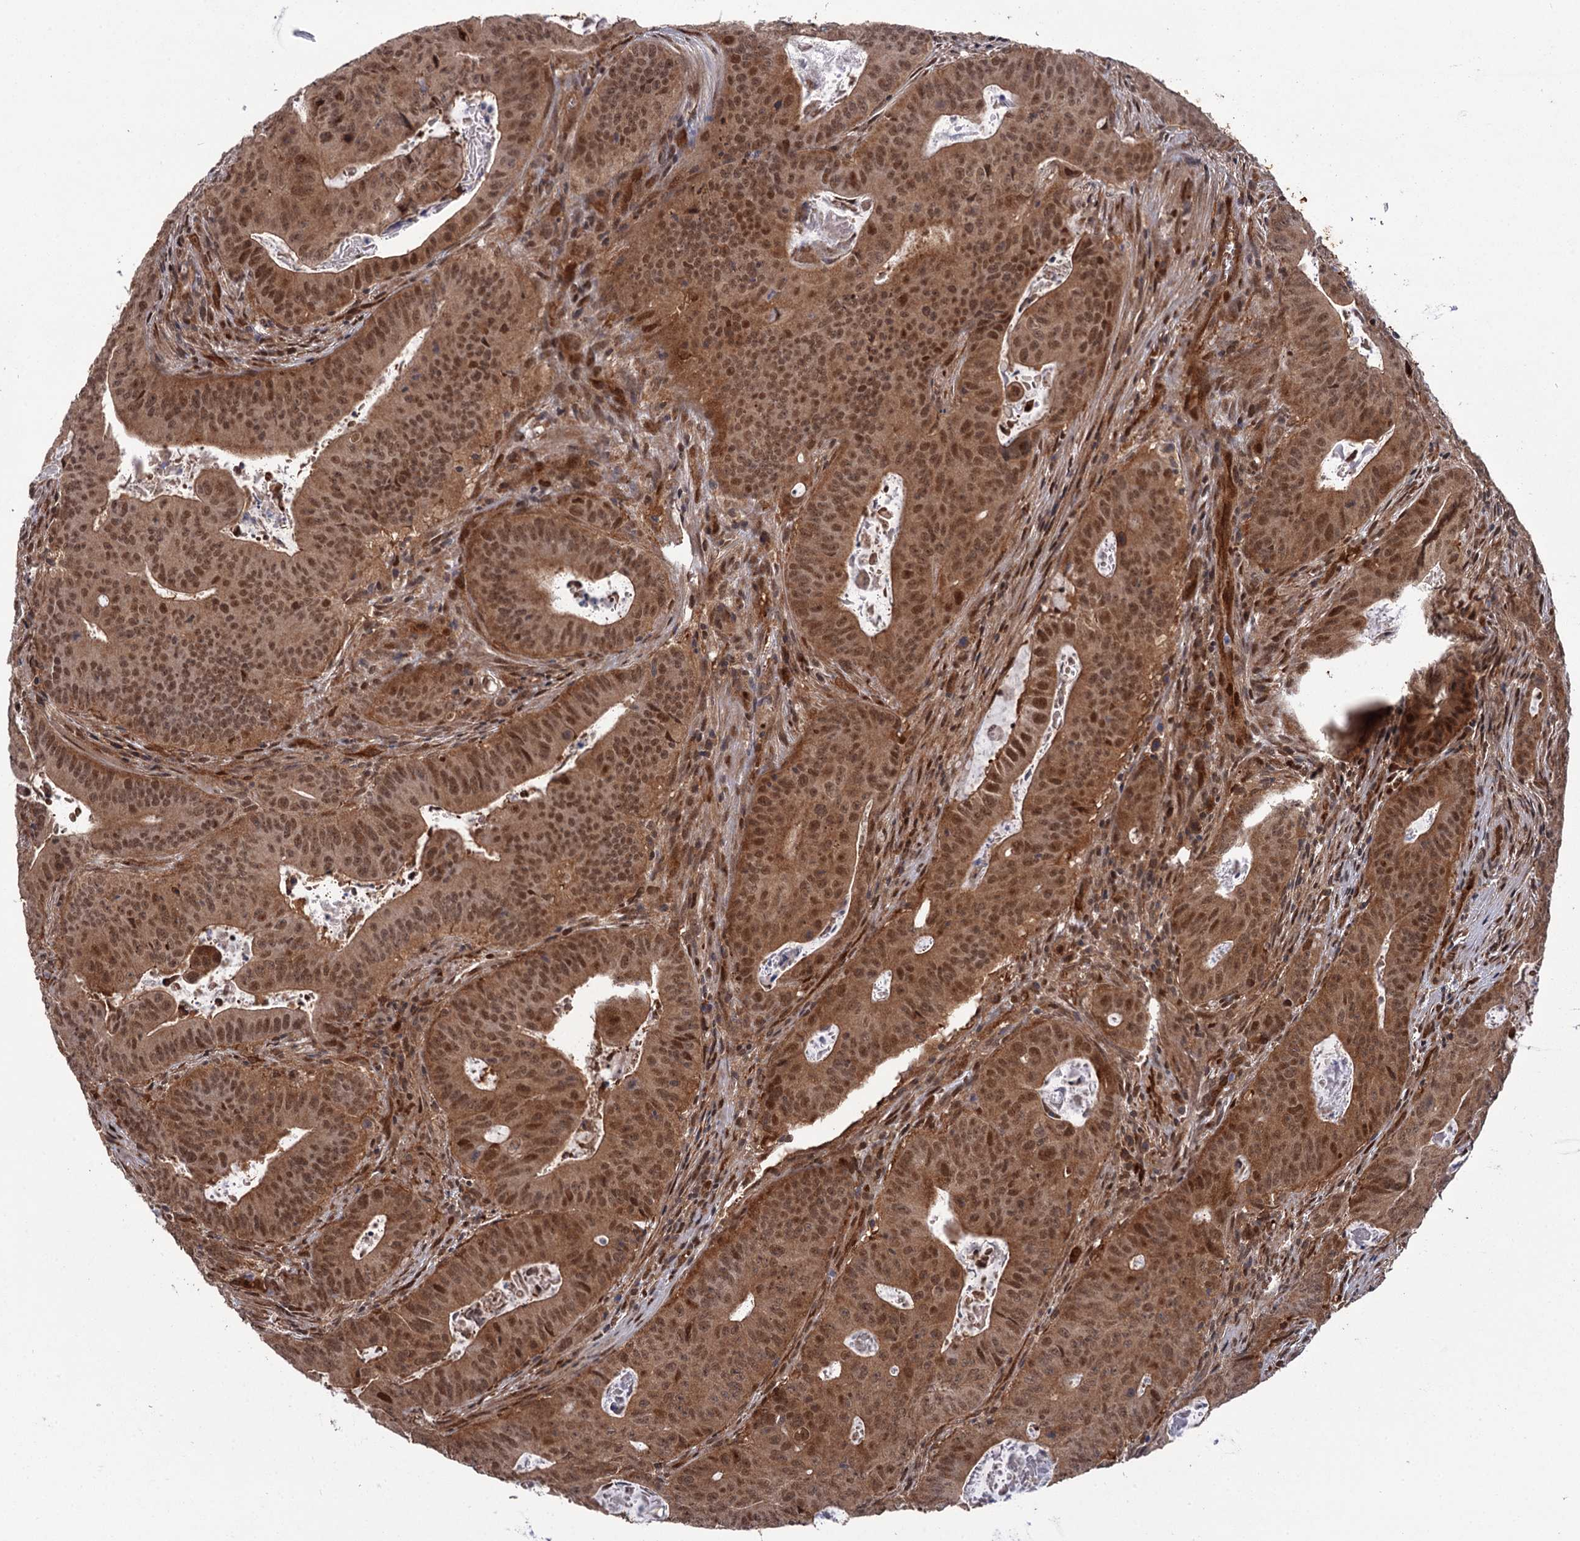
{"staining": {"intensity": "moderate", "quantity": ">75%", "location": "cytoplasmic/membranous,nuclear"}, "tissue": "colorectal cancer", "cell_type": "Tumor cells", "image_type": "cancer", "snomed": [{"axis": "morphology", "description": "Adenocarcinoma, NOS"}, {"axis": "topography", "description": "Rectum"}], "caption": "A brown stain shows moderate cytoplasmic/membranous and nuclear positivity of a protein in colorectal adenocarcinoma tumor cells.", "gene": "CDC23", "patient": {"sex": "female", "age": 75}}